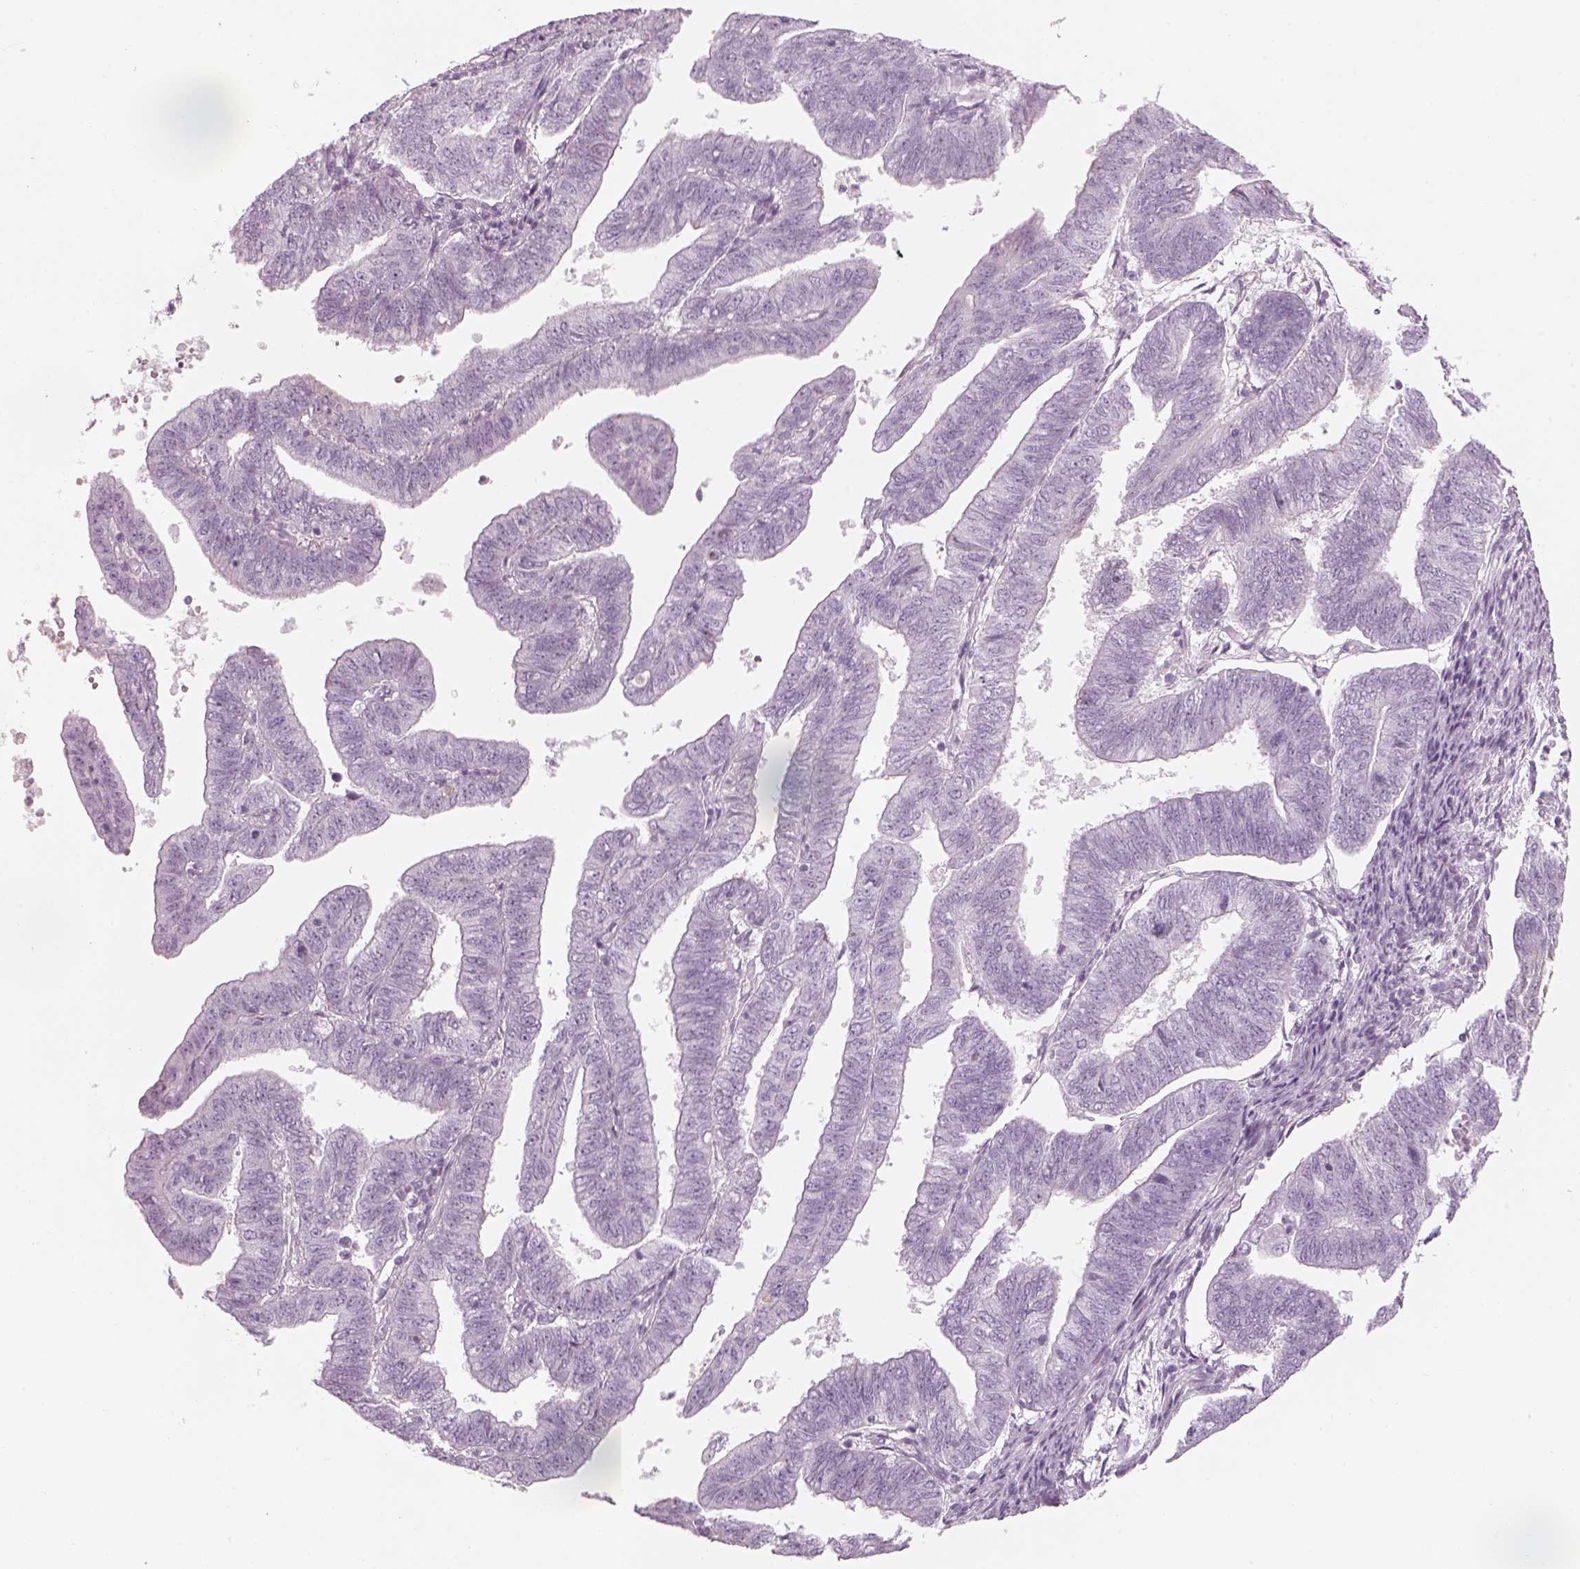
{"staining": {"intensity": "negative", "quantity": "none", "location": "none"}, "tissue": "endometrial cancer", "cell_type": "Tumor cells", "image_type": "cancer", "snomed": [{"axis": "morphology", "description": "Adenocarcinoma, NOS"}, {"axis": "topography", "description": "Endometrium"}], "caption": "There is no significant expression in tumor cells of endometrial cancer. Brightfield microscopy of immunohistochemistry (IHC) stained with DAB (3,3'-diaminobenzidine) (brown) and hematoxylin (blue), captured at high magnification.", "gene": "GAS2L2", "patient": {"sex": "female", "age": 82}}